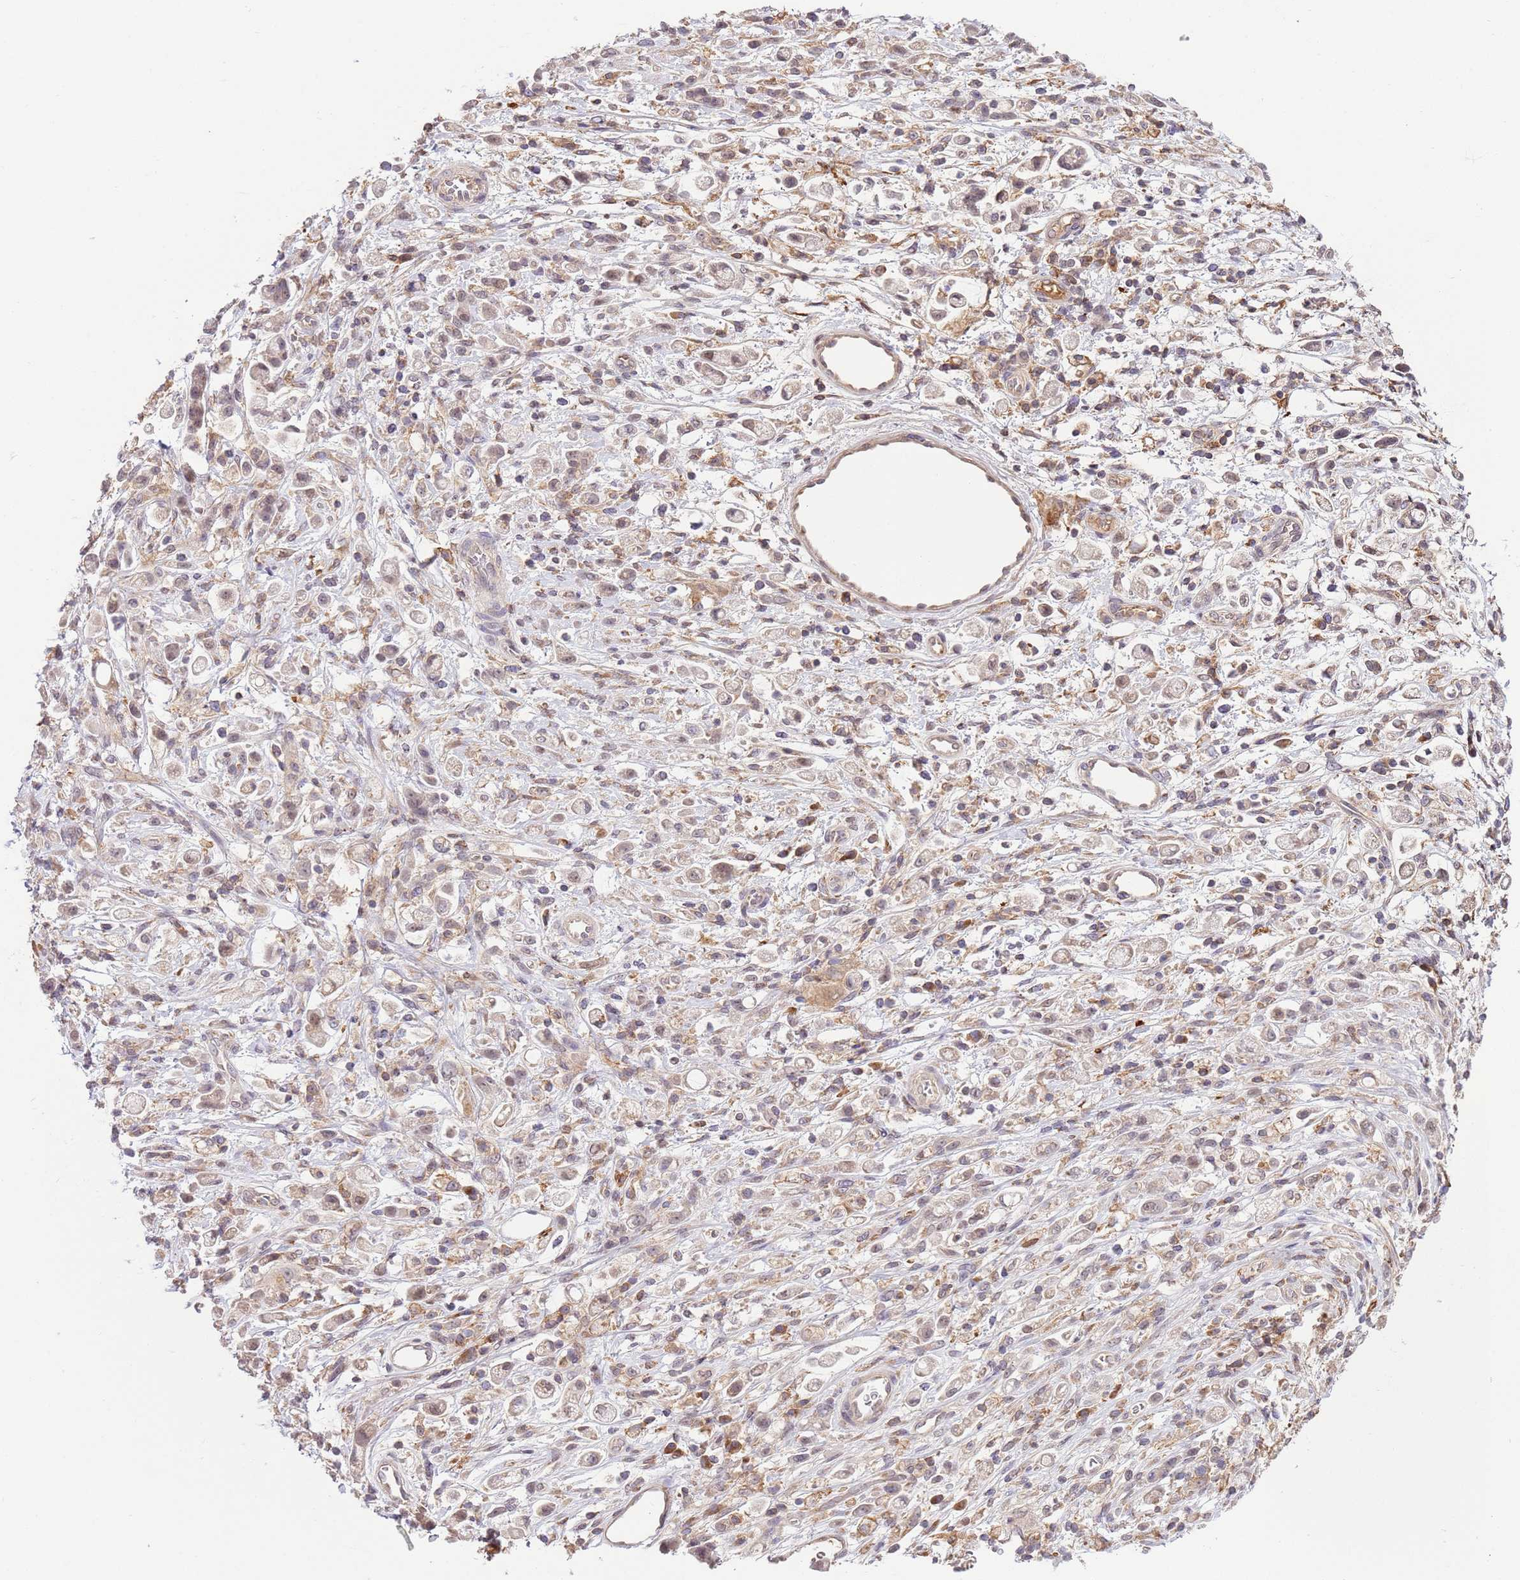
{"staining": {"intensity": "weak", "quantity": "<25%", "location": "cytoplasmic/membranous,nuclear"}, "tissue": "stomach cancer", "cell_type": "Tumor cells", "image_type": "cancer", "snomed": [{"axis": "morphology", "description": "Adenocarcinoma, NOS"}, {"axis": "topography", "description": "Stomach"}], "caption": "Adenocarcinoma (stomach) was stained to show a protein in brown. There is no significant staining in tumor cells.", "gene": "ZNF624", "patient": {"sex": "female", "age": 60}}